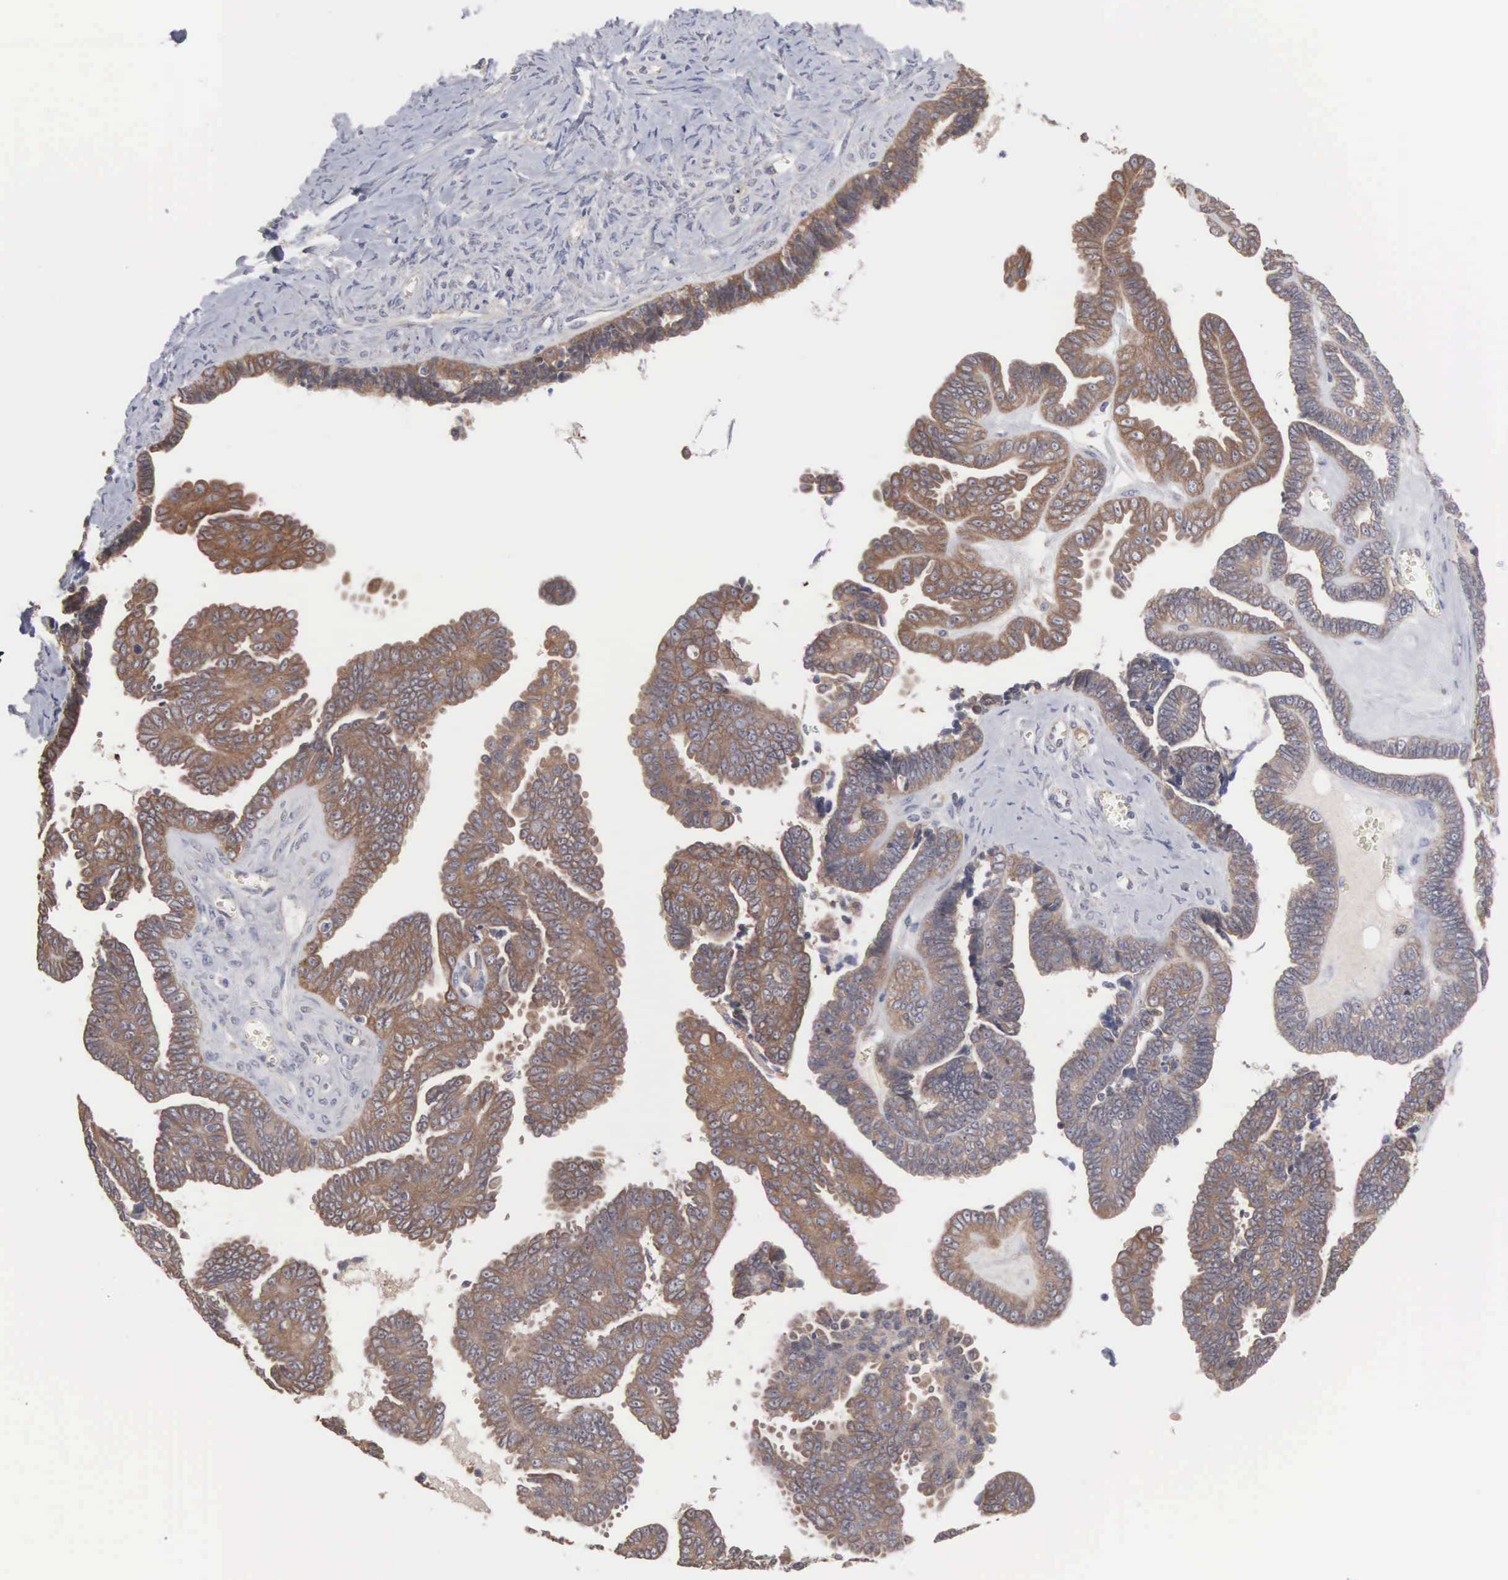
{"staining": {"intensity": "moderate", "quantity": ">75%", "location": "cytoplasmic/membranous"}, "tissue": "ovarian cancer", "cell_type": "Tumor cells", "image_type": "cancer", "snomed": [{"axis": "morphology", "description": "Cystadenocarcinoma, serous, NOS"}, {"axis": "topography", "description": "Ovary"}], "caption": "There is medium levels of moderate cytoplasmic/membranous expression in tumor cells of ovarian serous cystadenocarcinoma, as demonstrated by immunohistochemical staining (brown color).", "gene": "INF2", "patient": {"sex": "female", "age": 71}}